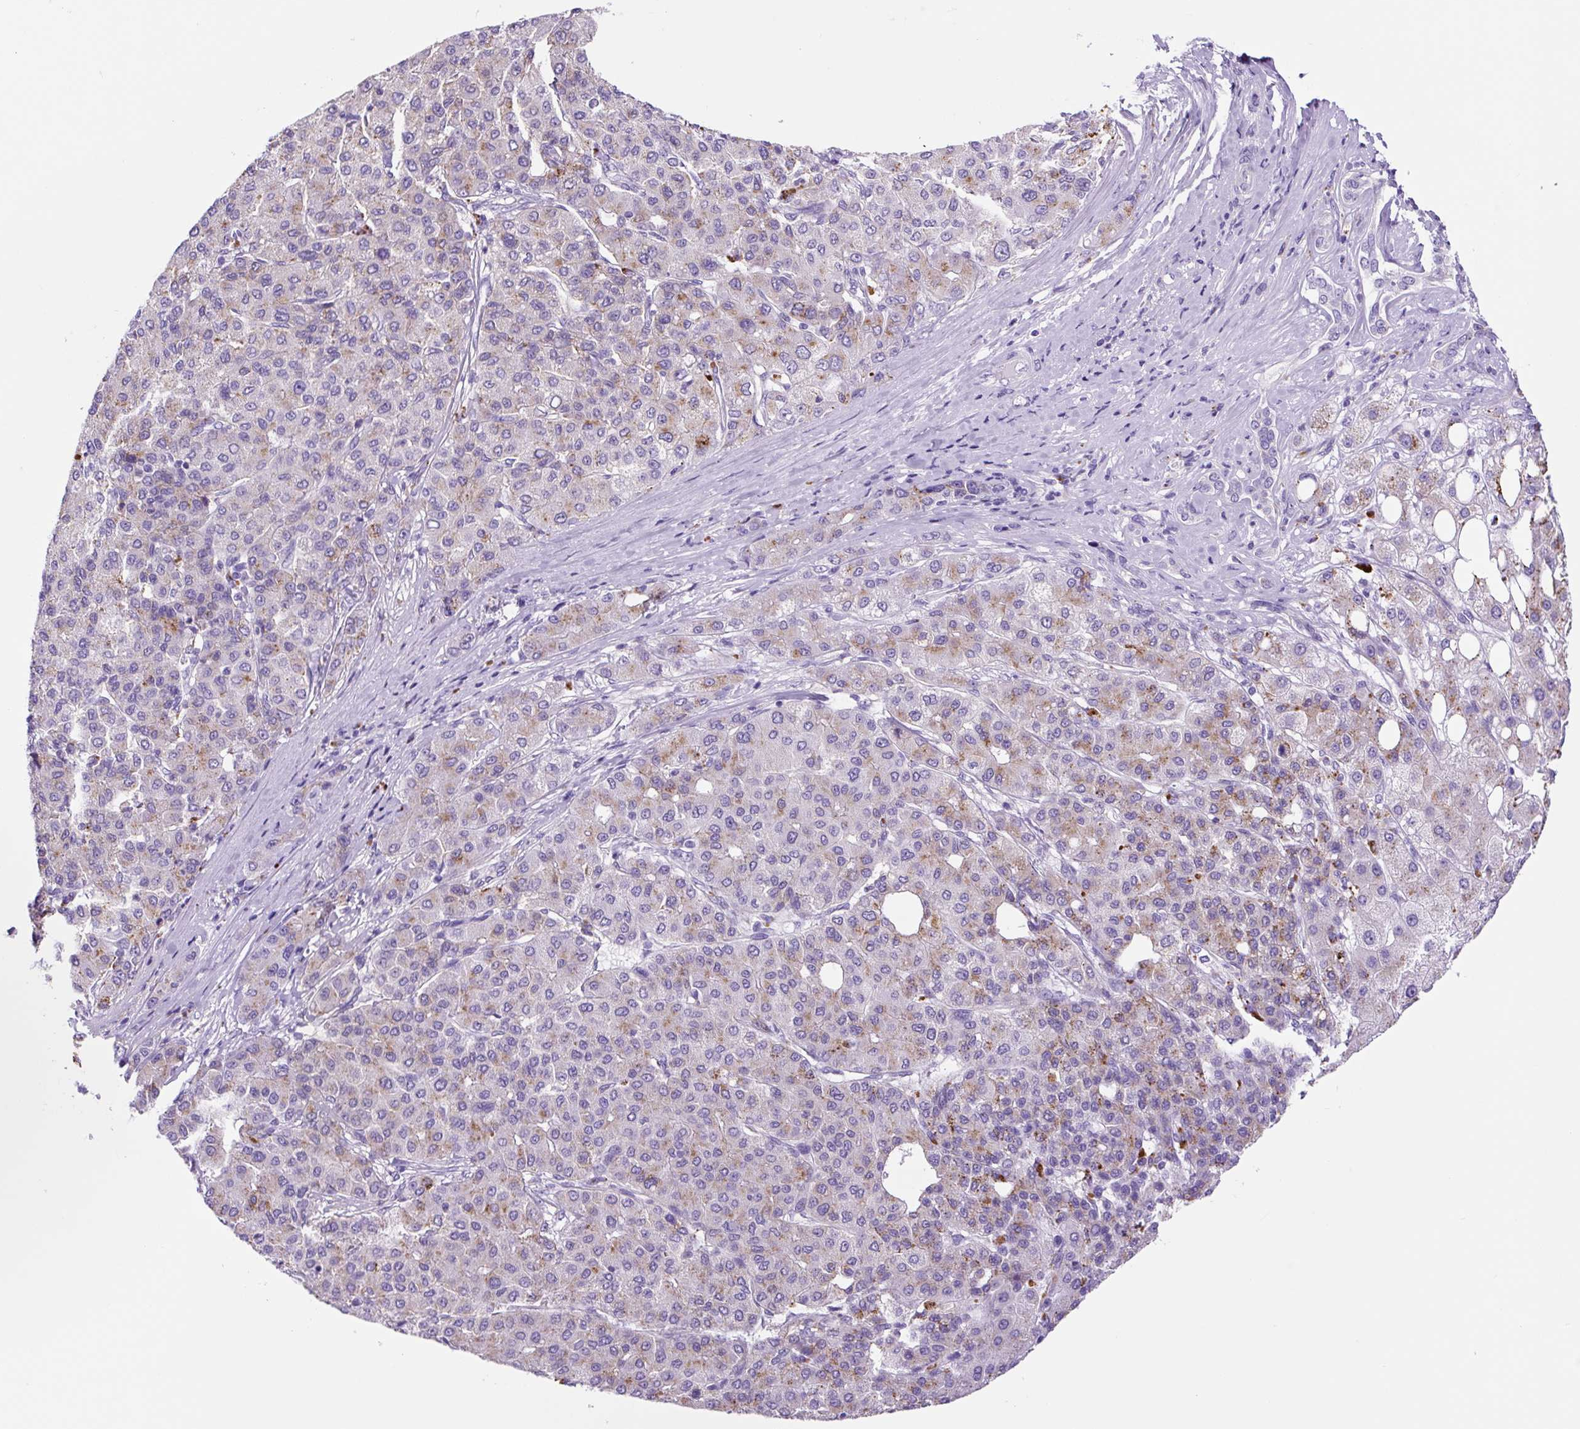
{"staining": {"intensity": "weak", "quantity": "<25%", "location": "cytoplasmic/membranous"}, "tissue": "liver cancer", "cell_type": "Tumor cells", "image_type": "cancer", "snomed": [{"axis": "morphology", "description": "Carcinoma, Hepatocellular, NOS"}, {"axis": "topography", "description": "Liver"}], "caption": "Immunohistochemistry micrograph of neoplastic tissue: human hepatocellular carcinoma (liver) stained with DAB shows no significant protein staining in tumor cells. (Brightfield microscopy of DAB immunohistochemistry (IHC) at high magnification).", "gene": "LCN10", "patient": {"sex": "male", "age": 65}}